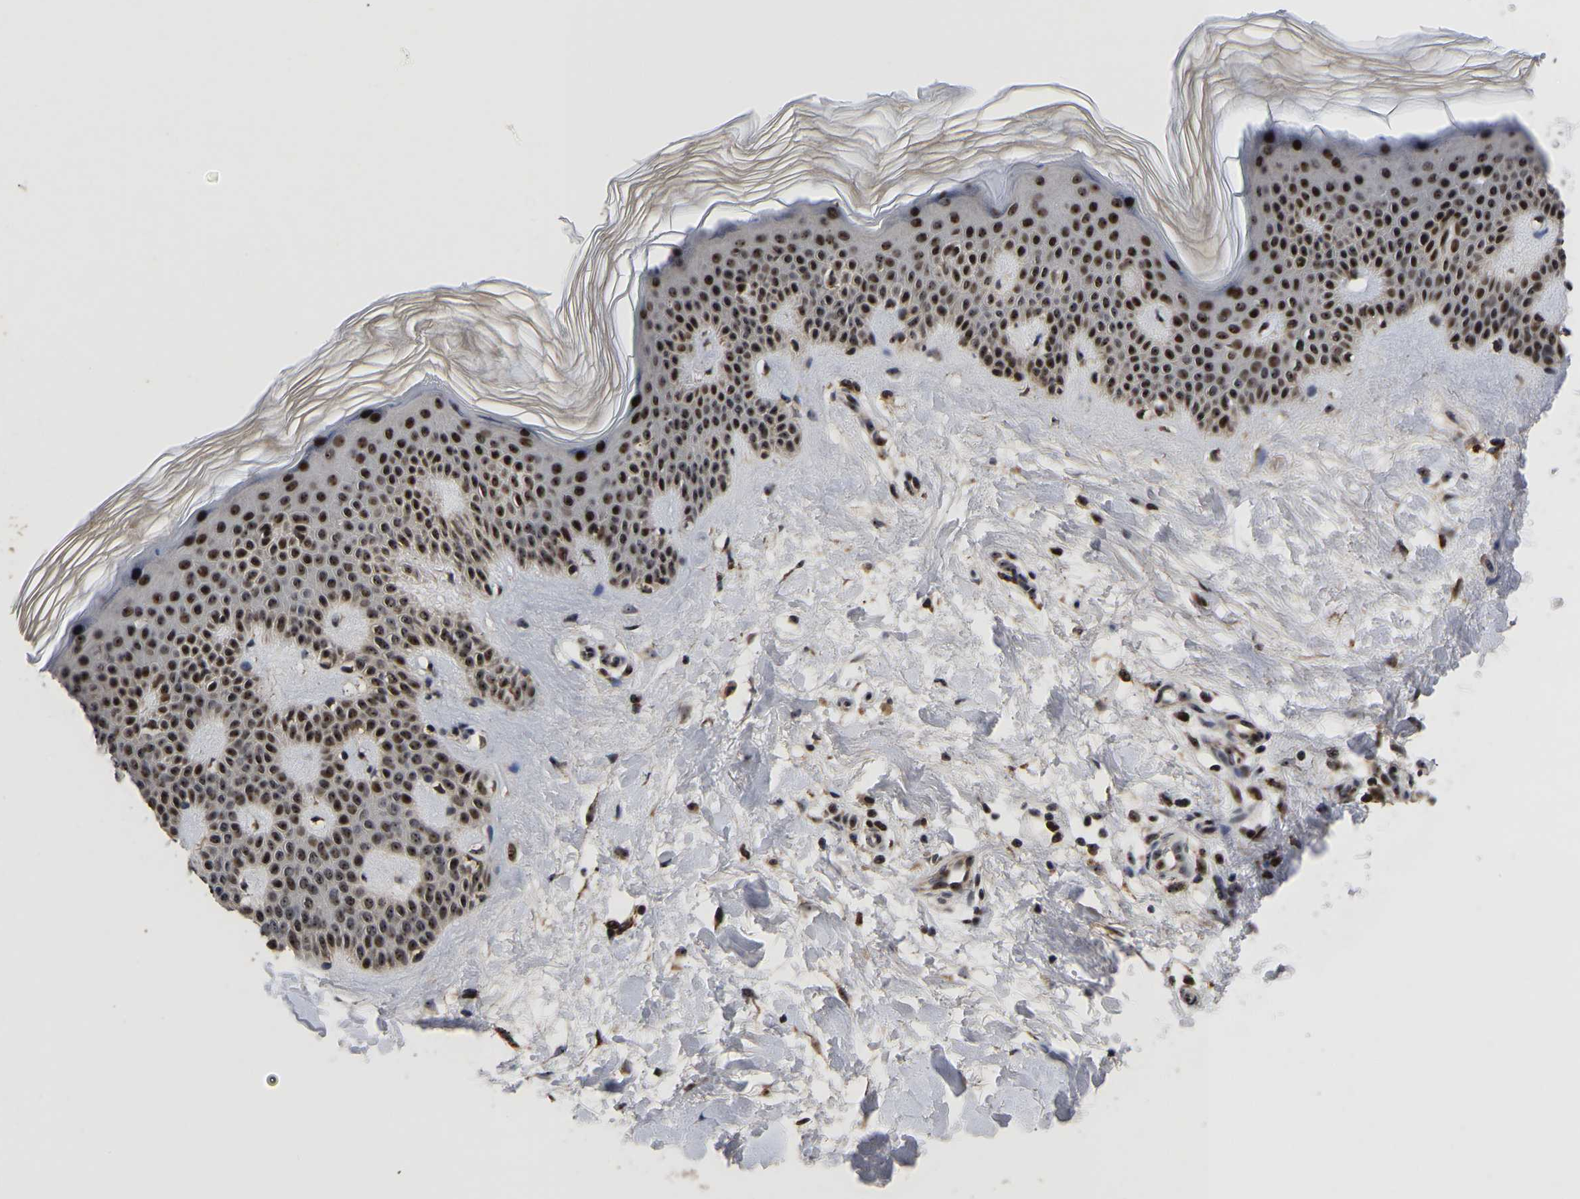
{"staining": {"intensity": "strong", "quantity": ">75%", "location": "nuclear"}, "tissue": "skin", "cell_type": "Fibroblasts", "image_type": "normal", "snomed": [{"axis": "morphology", "description": "Normal tissue, NOS"}, {"axis": "morphology", "description": "Malignant melanoma, Metastatic site"}, {"axis": "topography", "description": "Skin"}], "caption": "Brown immunohistochemical staining in normal skin reveals strong nuclear expression in approximately >75% of fibroblasts.", "gene": "JUNB", "patient": {"sex": "male", "age": 41}}